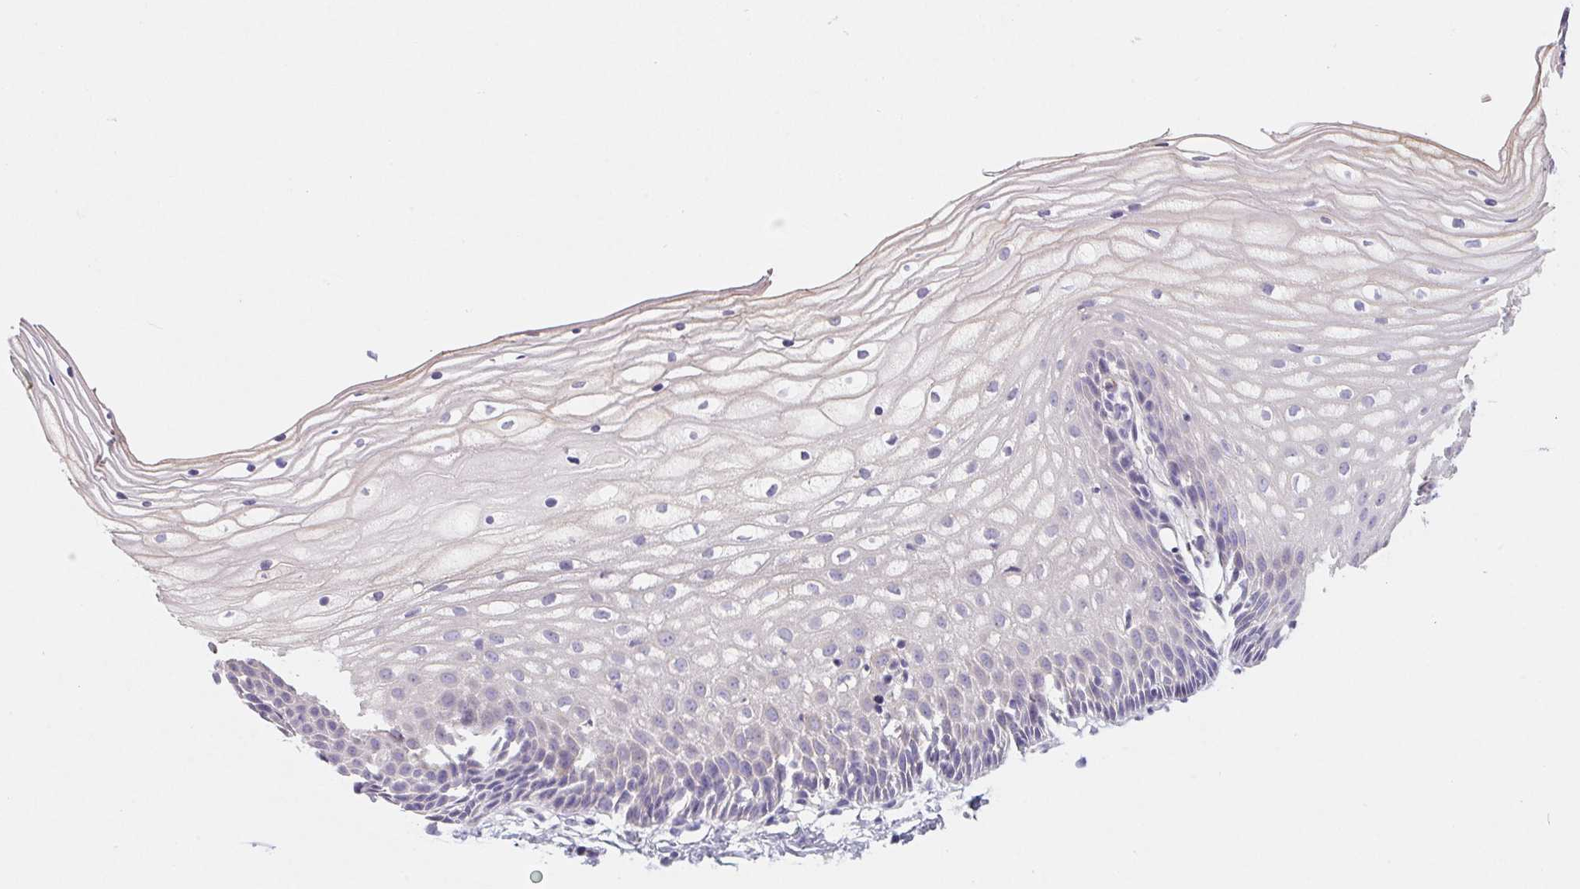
{"staining": {"intensity": "negative", "quantity": "none", "location": "none"}, "tissue": "cervix", "cell_type": "Glandular cells", "image_type": "normal", "snomed": [{"axis": "morphology", "description": "Normal tissue, NOS"}, {"axis": "topography", "description": "Cervix"}], "caption": "Immunohistochemistry (IHC) histopathology image of unremarkable cervix: human cervix stained with DAB shows no significant protein expression in glandular cells. The staining is performed using DAB brown chromogen with nuclei counter-stained in using hematoxylin.", "gene": "LPA", "patient": {"sex": "female", "age": 36}}